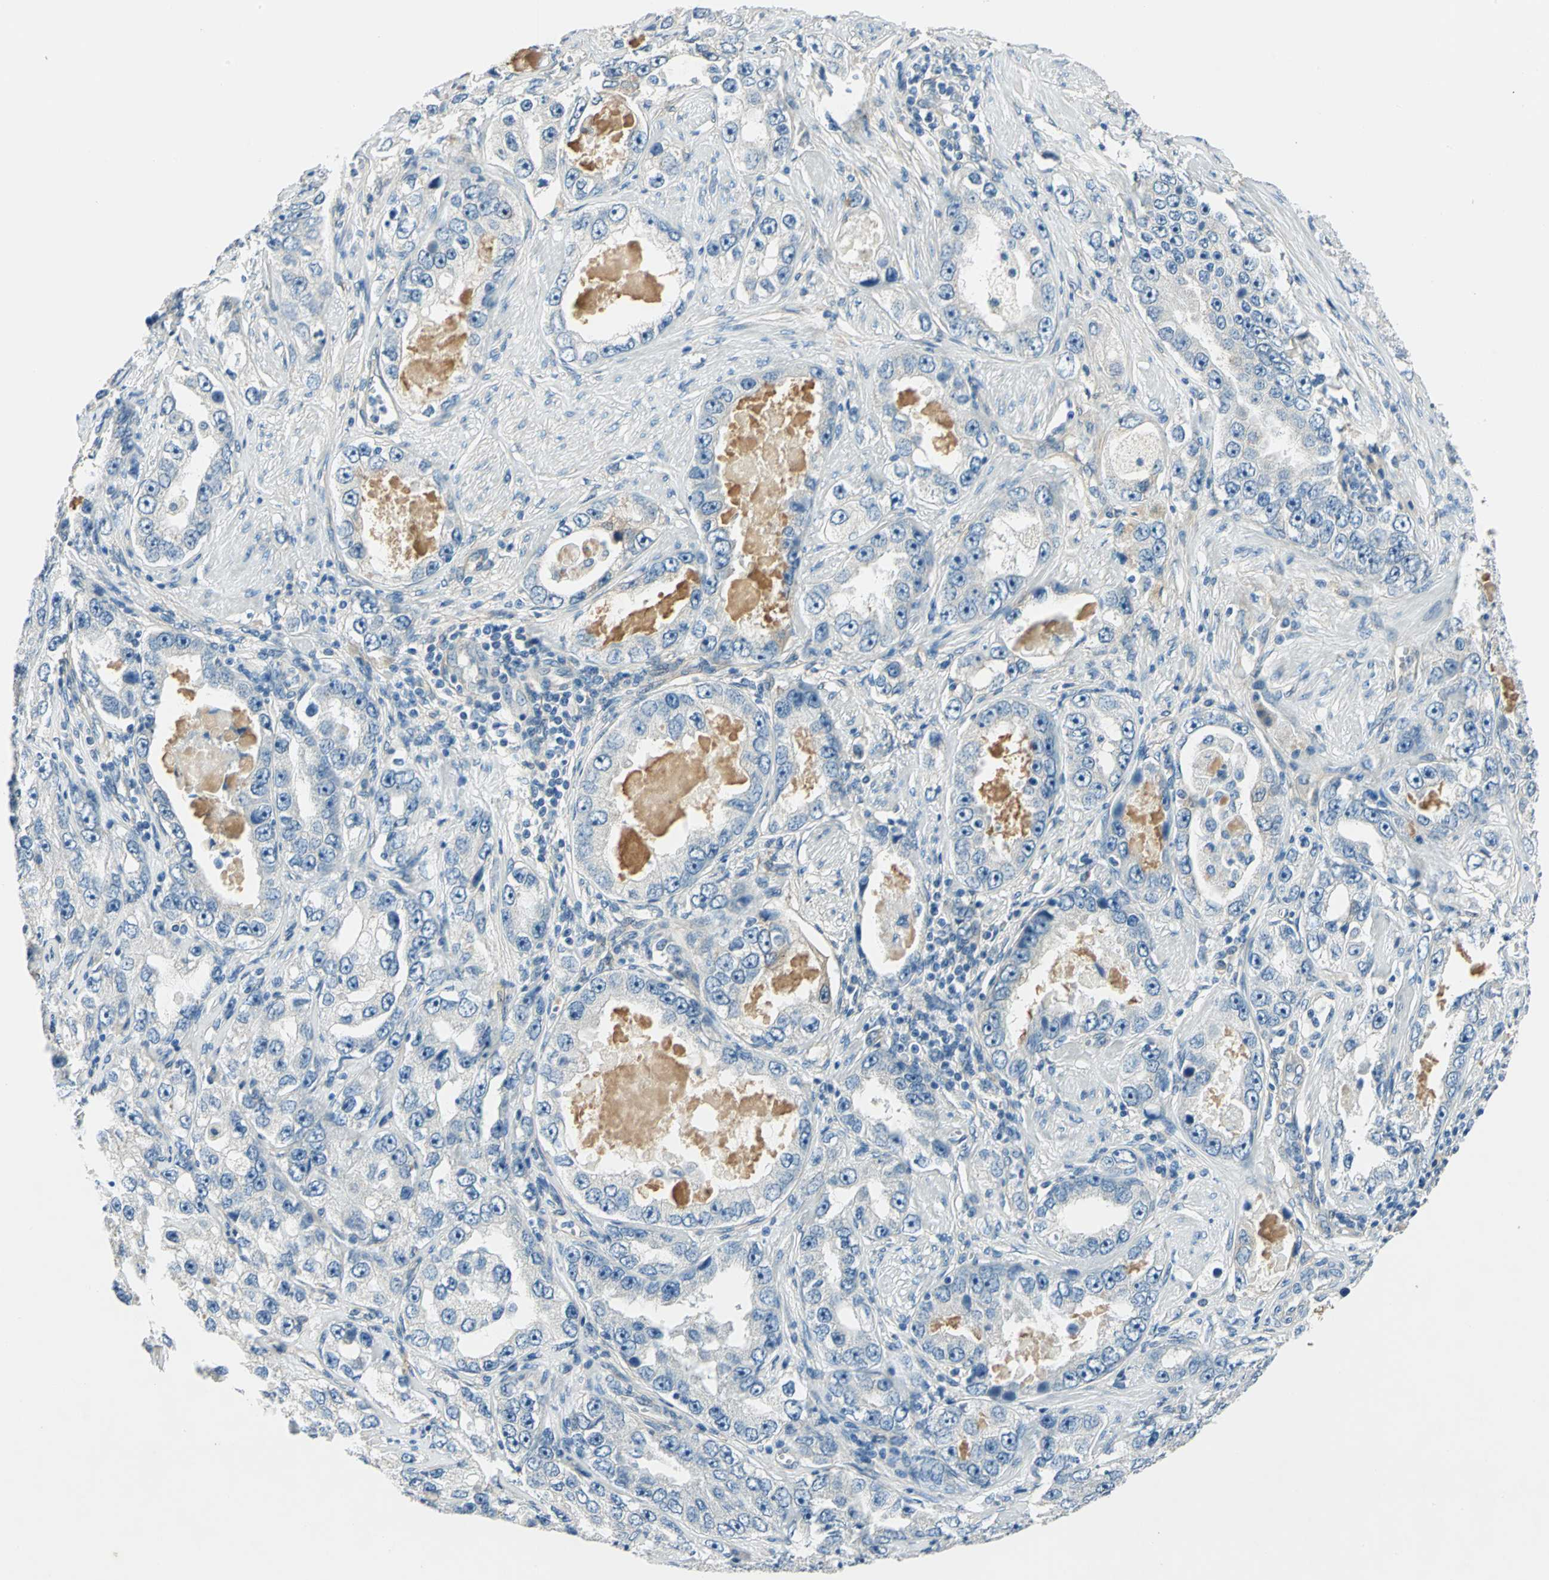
{"staining": {"intensity": "weak", "quantity": "<25%", "location": "cytoplasmic/membranous"}, "tissue": "prostate cancer", "cell_type": "Tumor cells", "image_type": "cancer", "snomed": [{"axis": "morphology", "description": "Adenocarcinoma, High grade"}, {"axis": "topography", "description": "Prostate"}], "caption": "The immunohistochemistry (IHC) histopathology image has no significant staining in tumor cells of prostate adenocarcinoma (high-grade) tissue.", "gene": "CDC42EP1", "patient": {"sex": "male", "age": 63}}